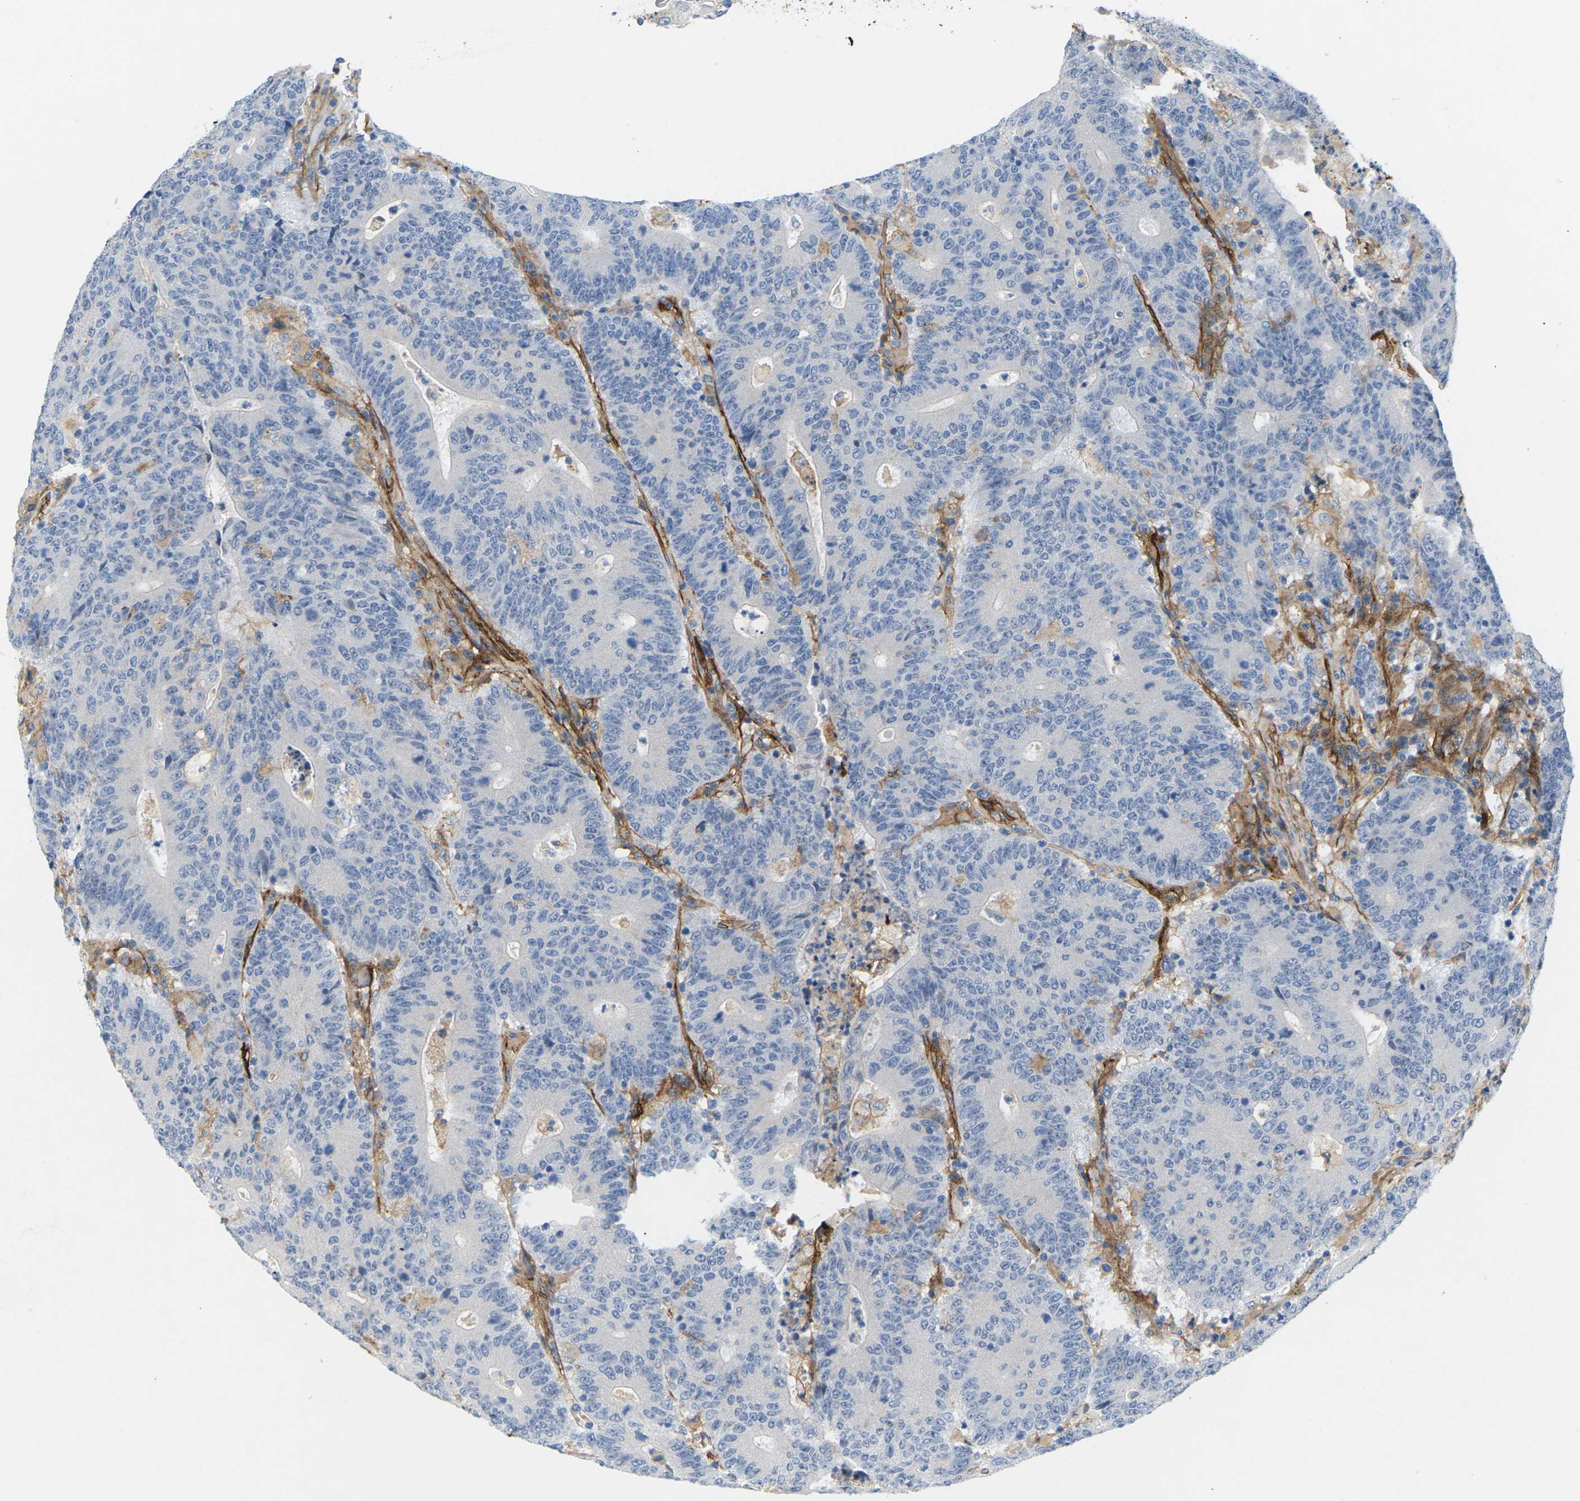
{"staining": {"intensity": "negative", "quantity": "none", "location": "none"}, "tissue": "colorectal cancer", "cell_type": "Tumor cells", "image_type": "cancer", "snomed": [{"axis": "morphology", "description": "Normal tissue, NOS"}, {"axis": "morphology", "description": "Adenocarcinoma, NOS"}, {"axis": "topography", "description": "Colon"}], "caption": "The image displays no staining of tumor cells in adenocarcinoma (colorectal).", "gene": "ITGA5", "patient": {"sex": "female", "age": 75}}